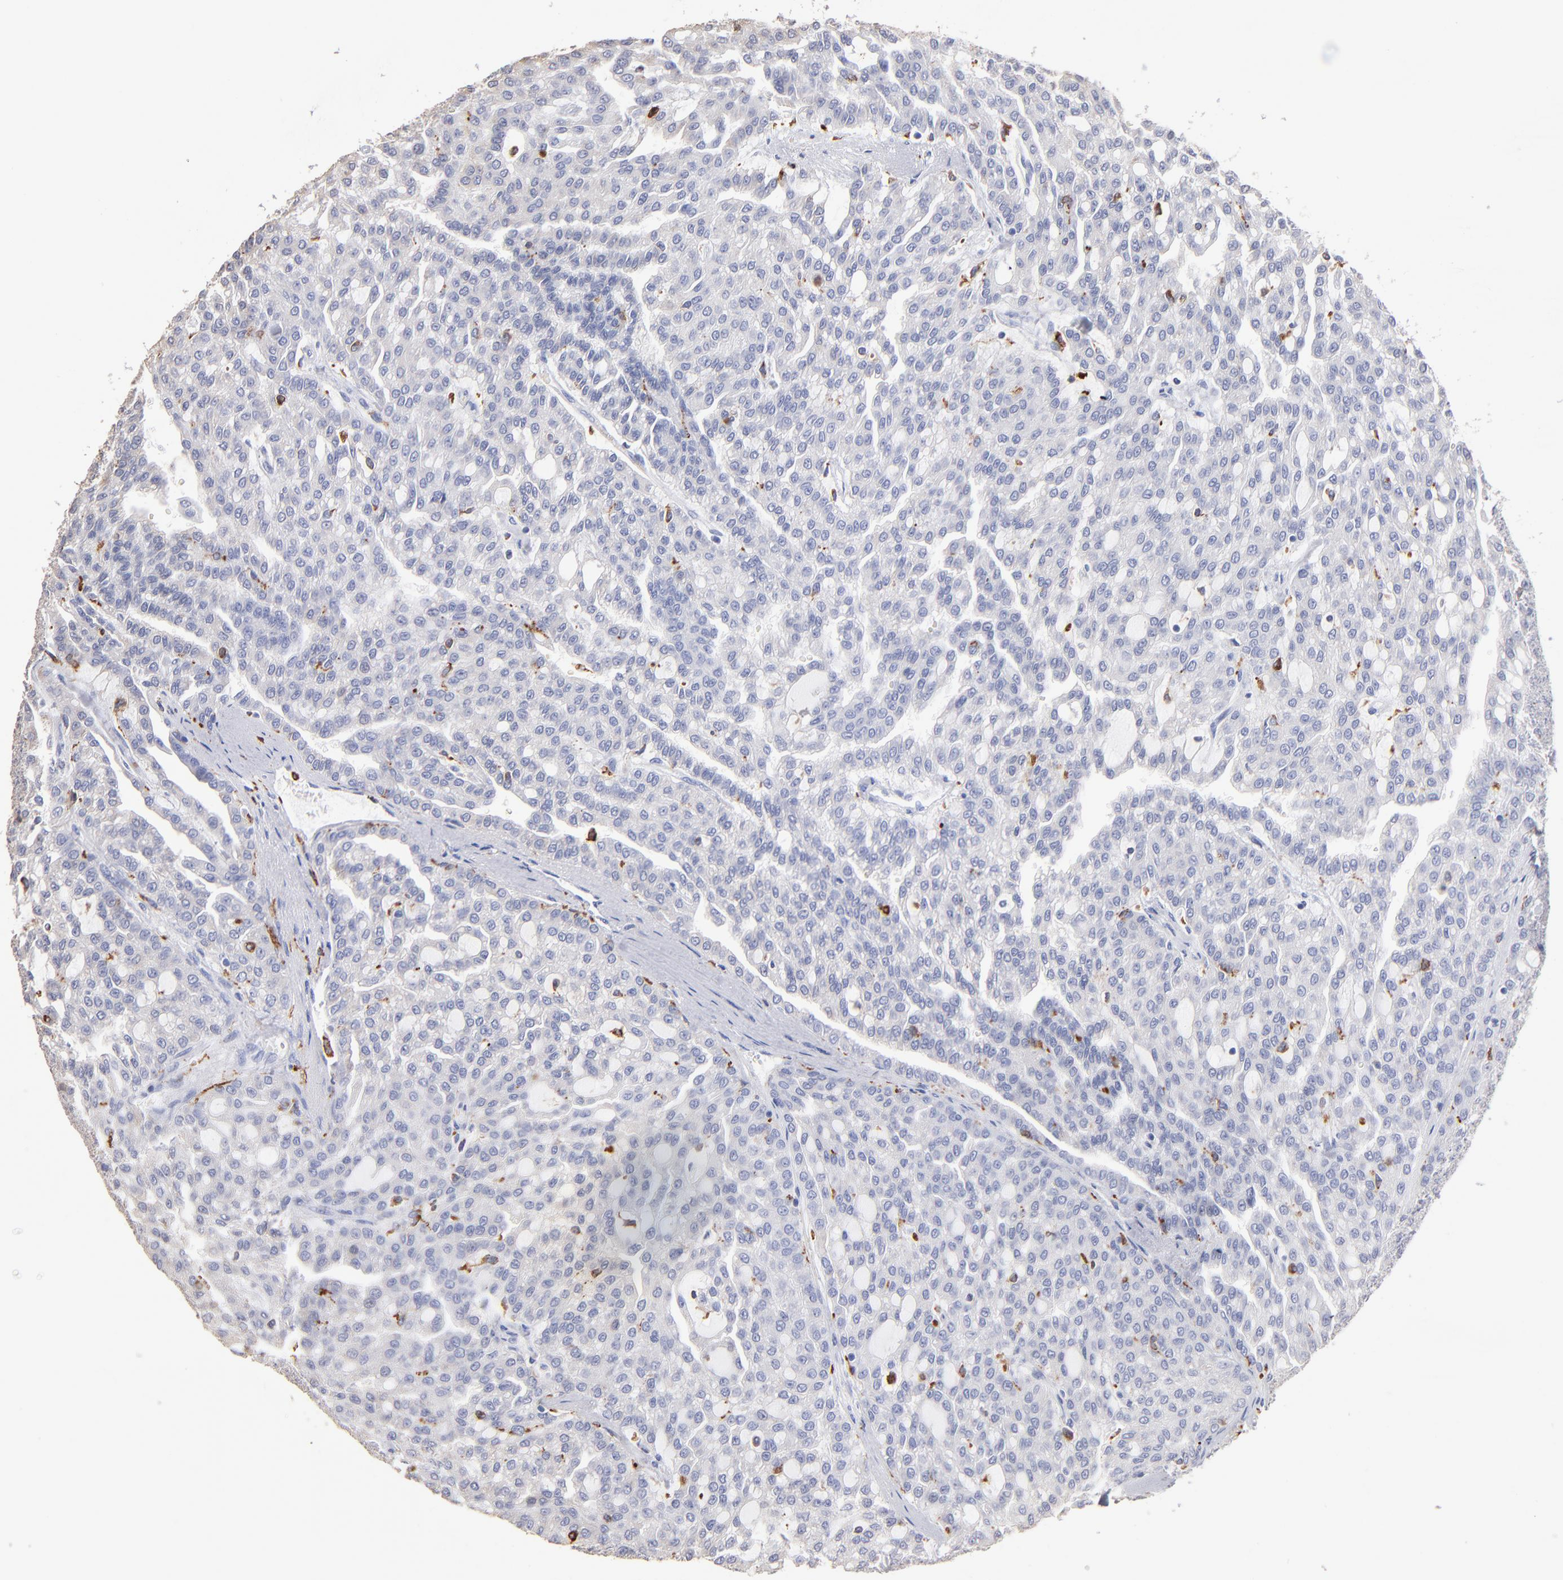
{"staining": {"intensity": "negative", "quantity": "none", "location": "none"}, "tissue": "renal cancer", "cell_type": "Tumor cells", "image_type": "cancer", "snomed": [{"axis": "morphology", "description": "Adenocarcinoma, NOS"}, {"axis": "topography", "description": "Kidney"}], "caption": "High power microscopy micrograph of an IHC photomicrograph of adenocarcinoma (renal), revealing no significant staining in tumor cells.", "gene": "CD180", "patient": {"sex": "male", "age": 63}}